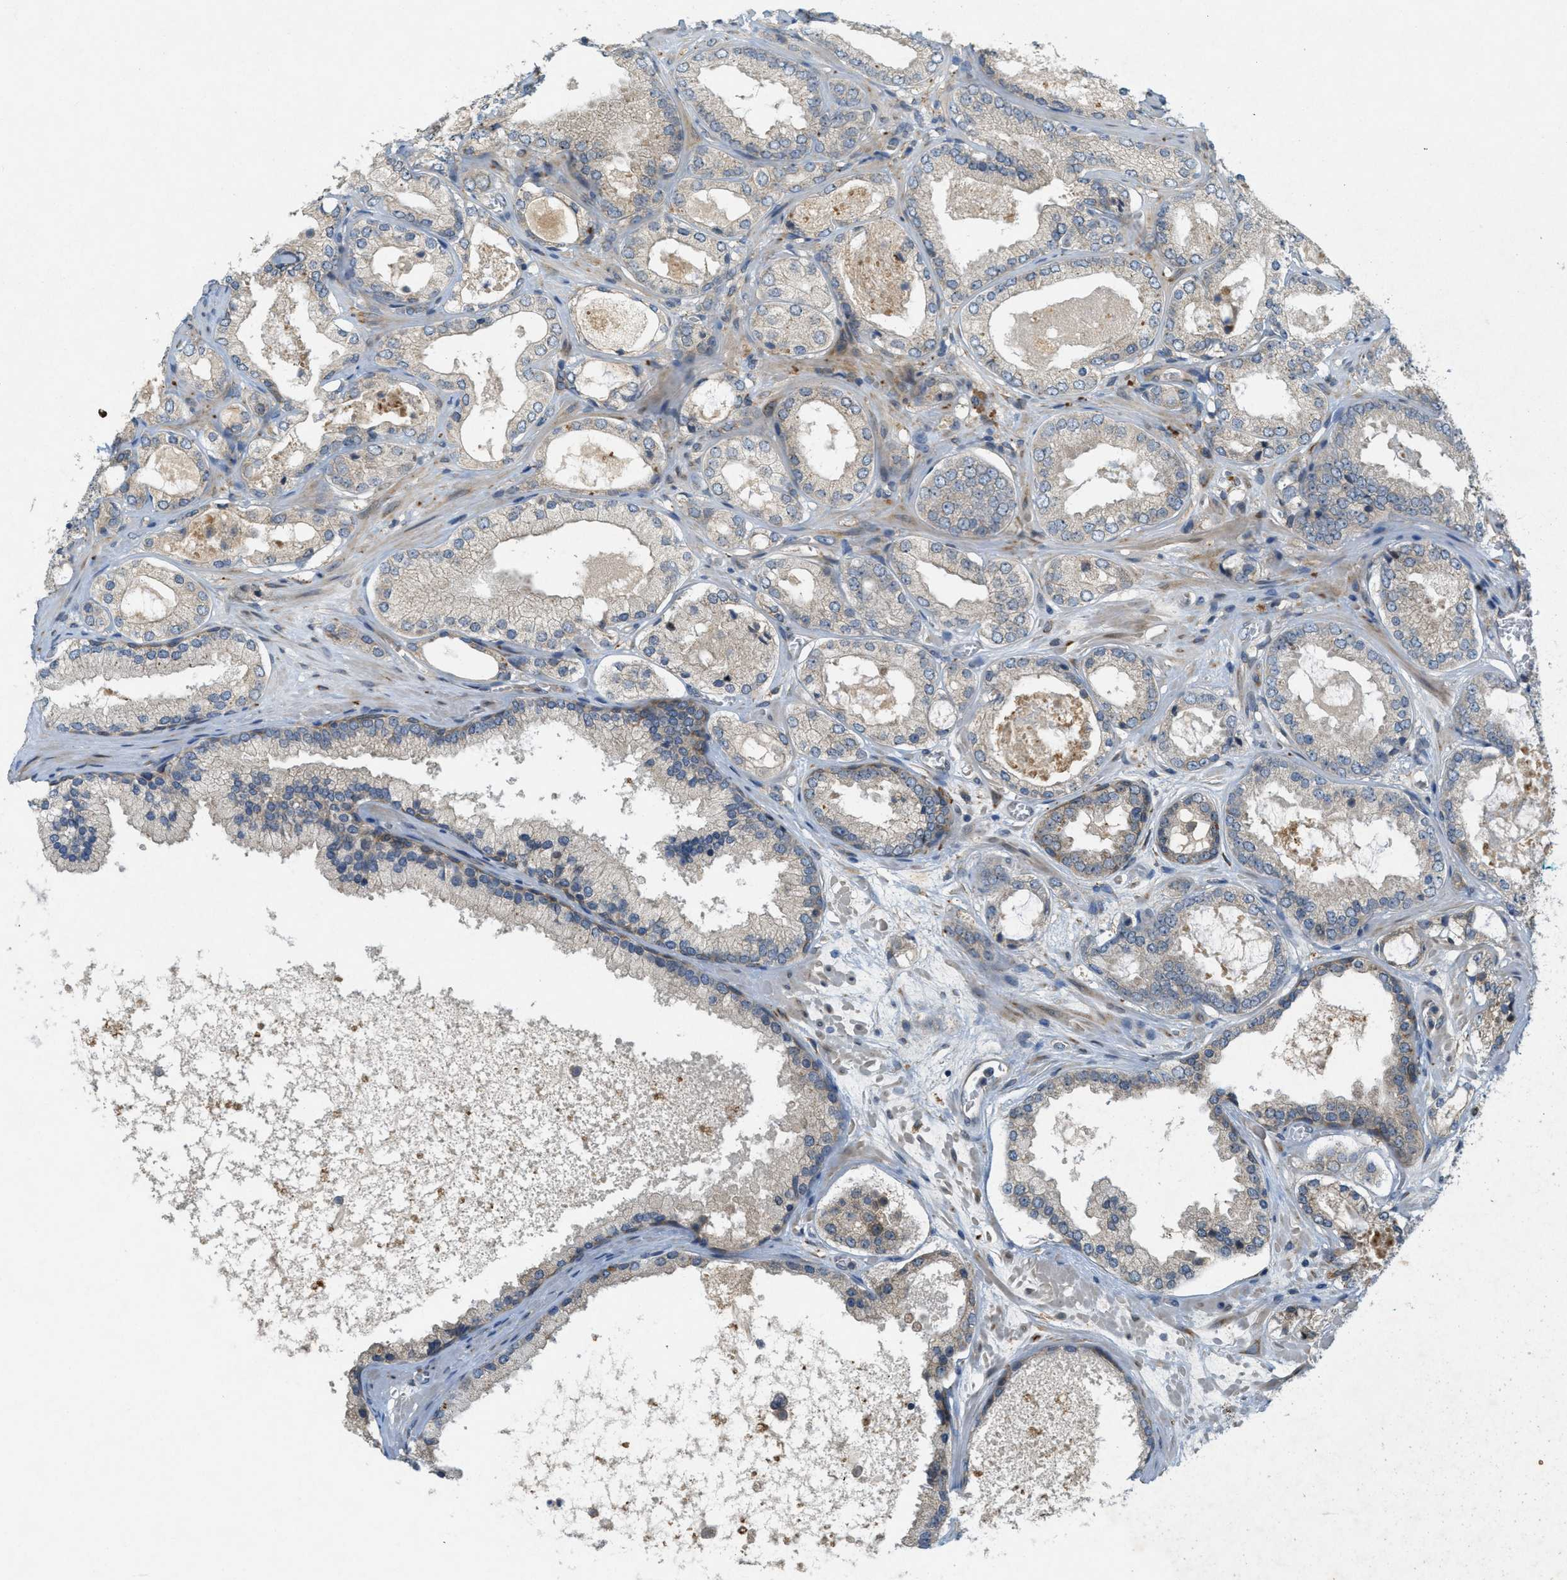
{"staining": {"intensity": "weak", "quantity": "<25%", "location": "cytoplasmic/membranous"}, "tissue": "prostate cancer", "cell_type": "Tumor cells", "image_type": "cancer", "snomed": [{"axis": "morphology", "description": "Adenocarcinoma, High grade"}, {"axis": "topography", "description": "Prostate"}], "caption": "High magnification brightfield microscopy of adenocarcinoma (high-grade) (prostate) stained with DAB (3,3'-diaminobenzidine) (brown) and counterstained with hematoxylin (blue): tumor cells show no significant expression.", "gene": "SIGMAR1", "patient": {"sex": "male", "age": 65}}